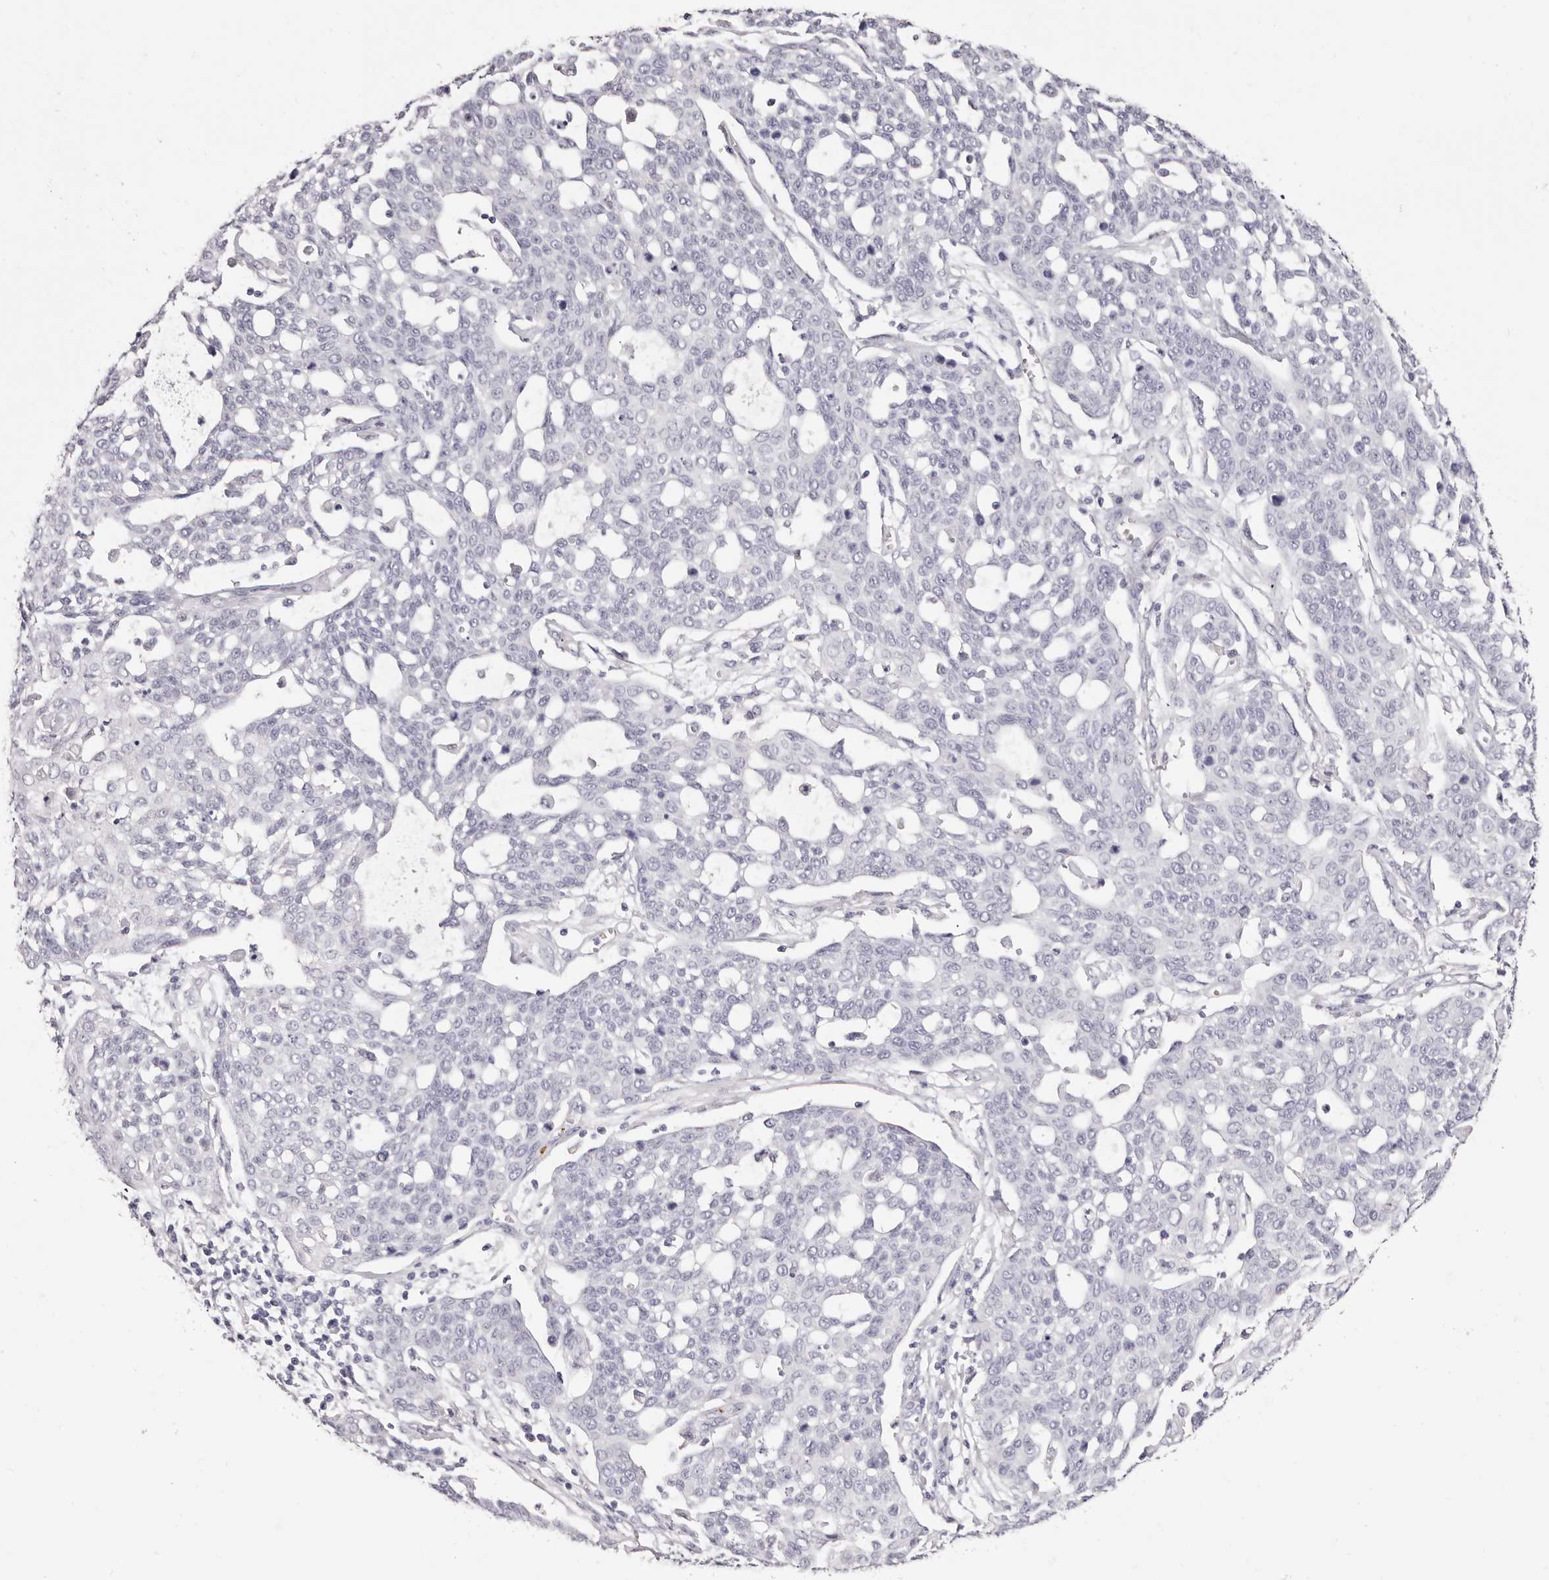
{"staining": {"intensity": "negative", "quantity": "none", "location": "none"}, "tissue": "cervical cancer", "cell_type": "Tumor cells", "image_type": "cancer", "snomed": [{"axis": "morphology", "description": "Squamous cell carcinoma, NOS"}, {"axis": "topography", "description": "Cervix"}], "caption": "A histopathology image of cervical cancer (squamous cell carcinoma) stained for a protein reveals no brown staining in tumor cells.", "gene": "PF4", "patient": {"sex": "female", "age": 34}}